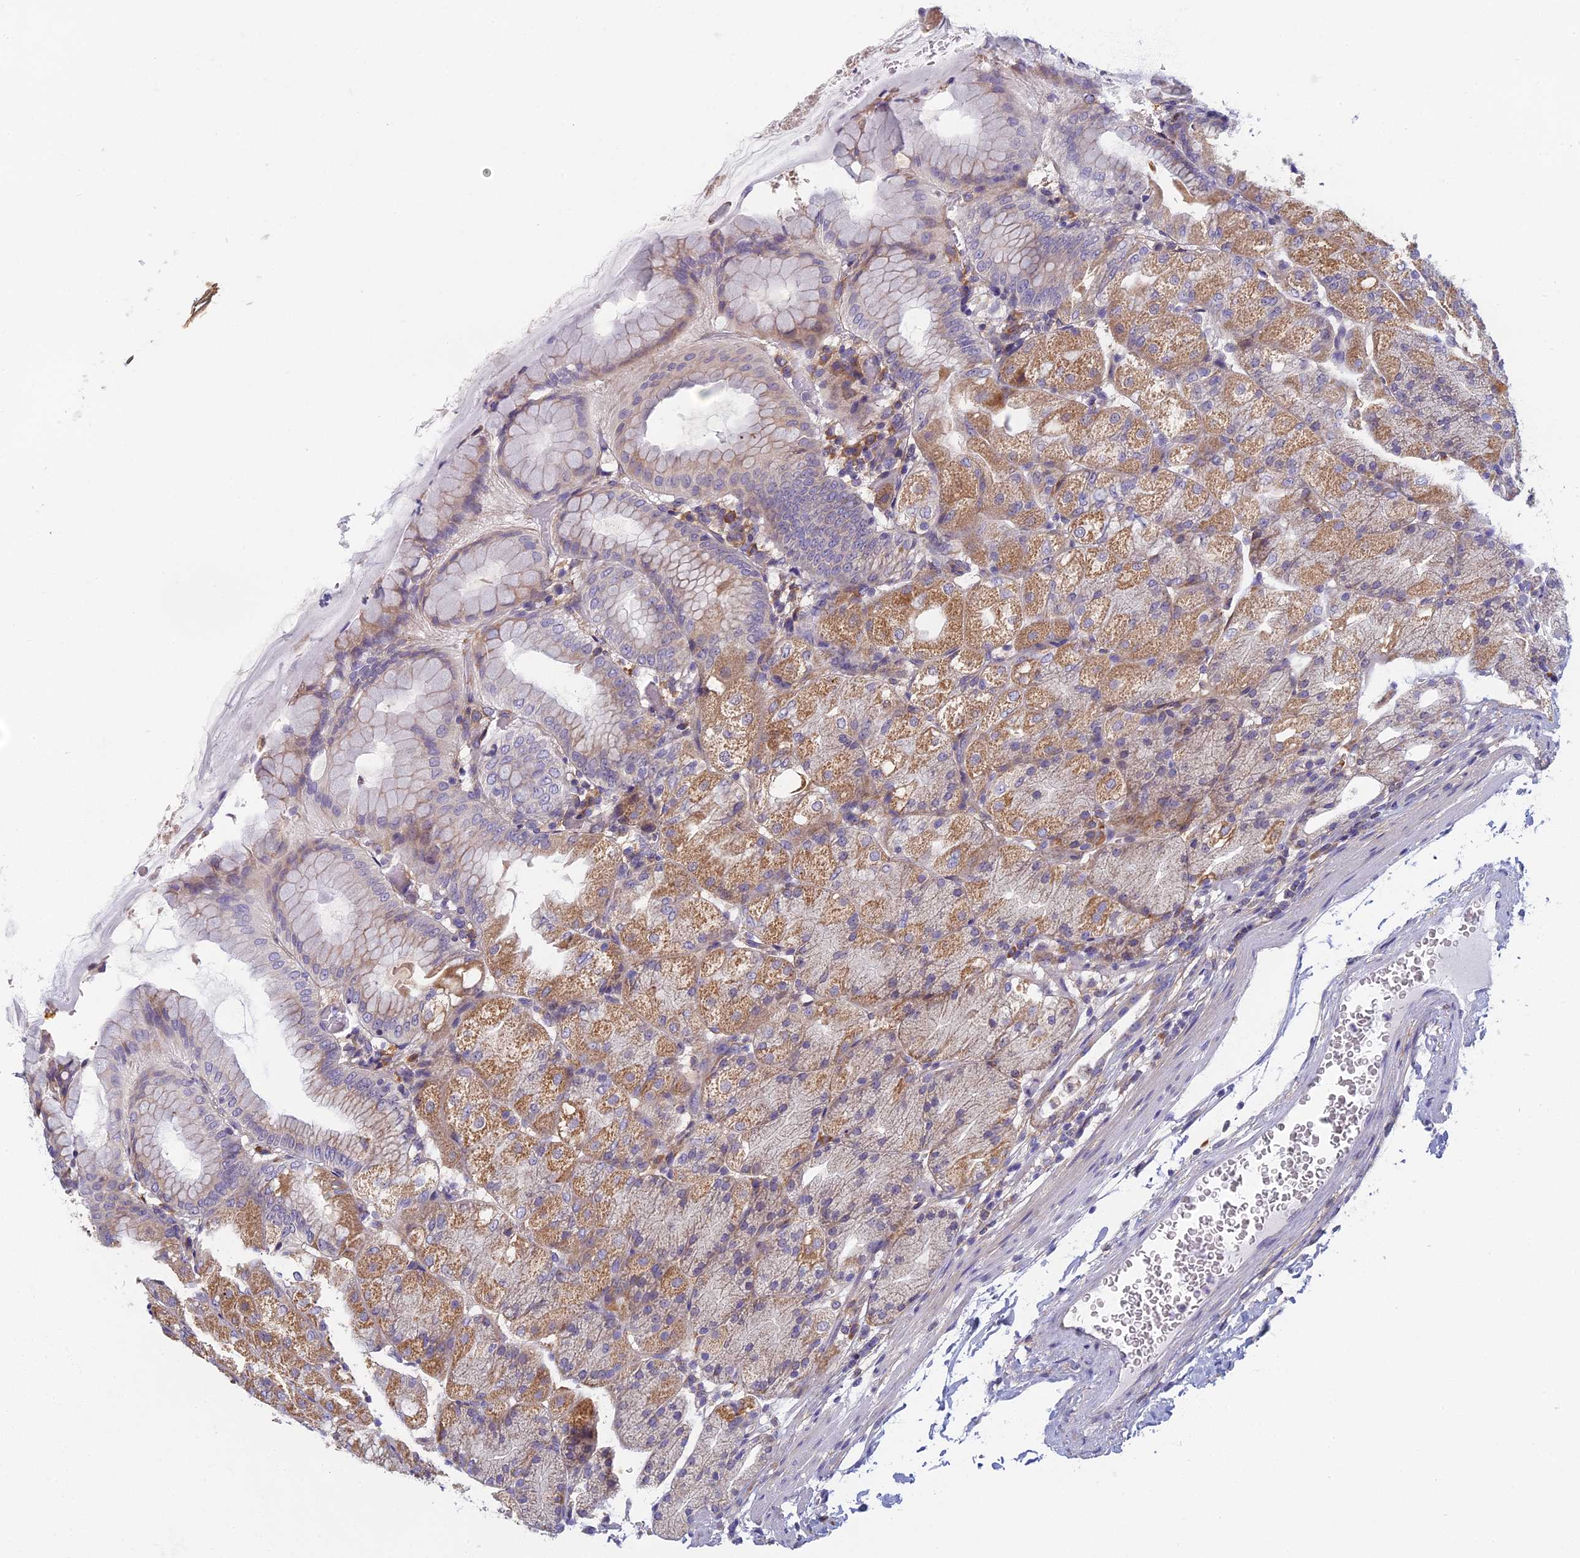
{"staining": {"intensity": "moderate", "quantity": "25%-75%", "location": "cytoplasmic/membranous"}, "tissue": "stomach", "cell_type": "Glandular cells", "image_type": "normal", "snomed": [{"axis": "morphology", "description": "Normal tissue, NOS"}, {"axis": "topography", "description": "Stomach, upper"}, {"axis": "topography", "description": "Stomach, lower"}], "caption": "The micrograph demonstrates a brown stain indicating the presence of a protein in the cytoplasmic/membranous of glandular cells in stomach. (Brightfield microscopy of DAB IHC at high magnification).", "gene": "DDX51", "patient": {"sex": "male", "age": 62}}